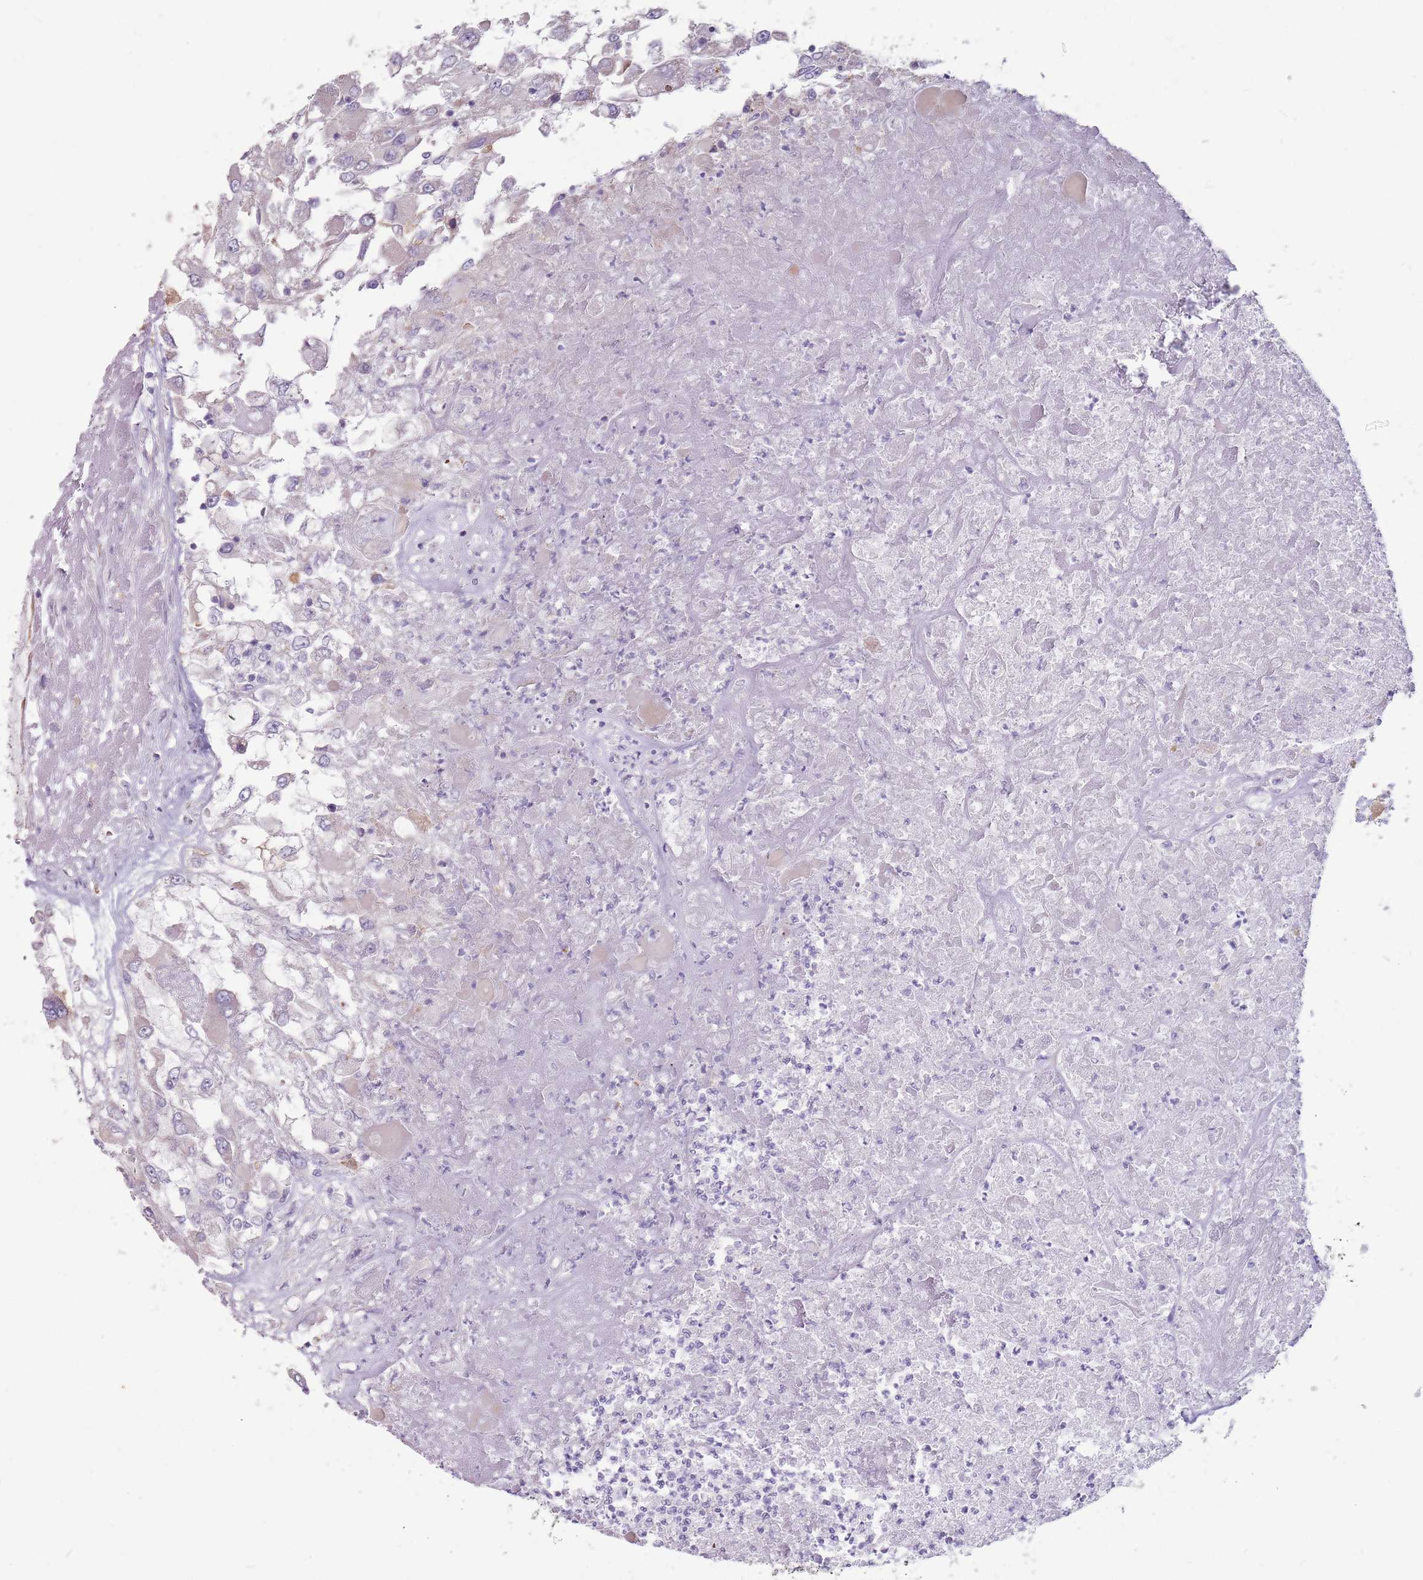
{"staining": {"intensity": "negative", "quantity": "none", "location": "none"}, "tissue": "renal cancer", "cell_type": "Tumor cells", "image_type": "cancer", "snomed": [{"axis": "morphology", "description": "Adenocarcinoma, NOS"}, {"axis": "topography", "description": "Kidney"}], "caption": "DAB immunohistochemical staining of renal adenocarcinoma exhibits no significant positivity in tumor cells. (DAB (3,3'-diaminobenzidine) immunohistochemistry (IHC) visualized using brightfield microscopy, high magnification).", "gene": "DXO", "patient": {"sex": "female", "age": 52}}